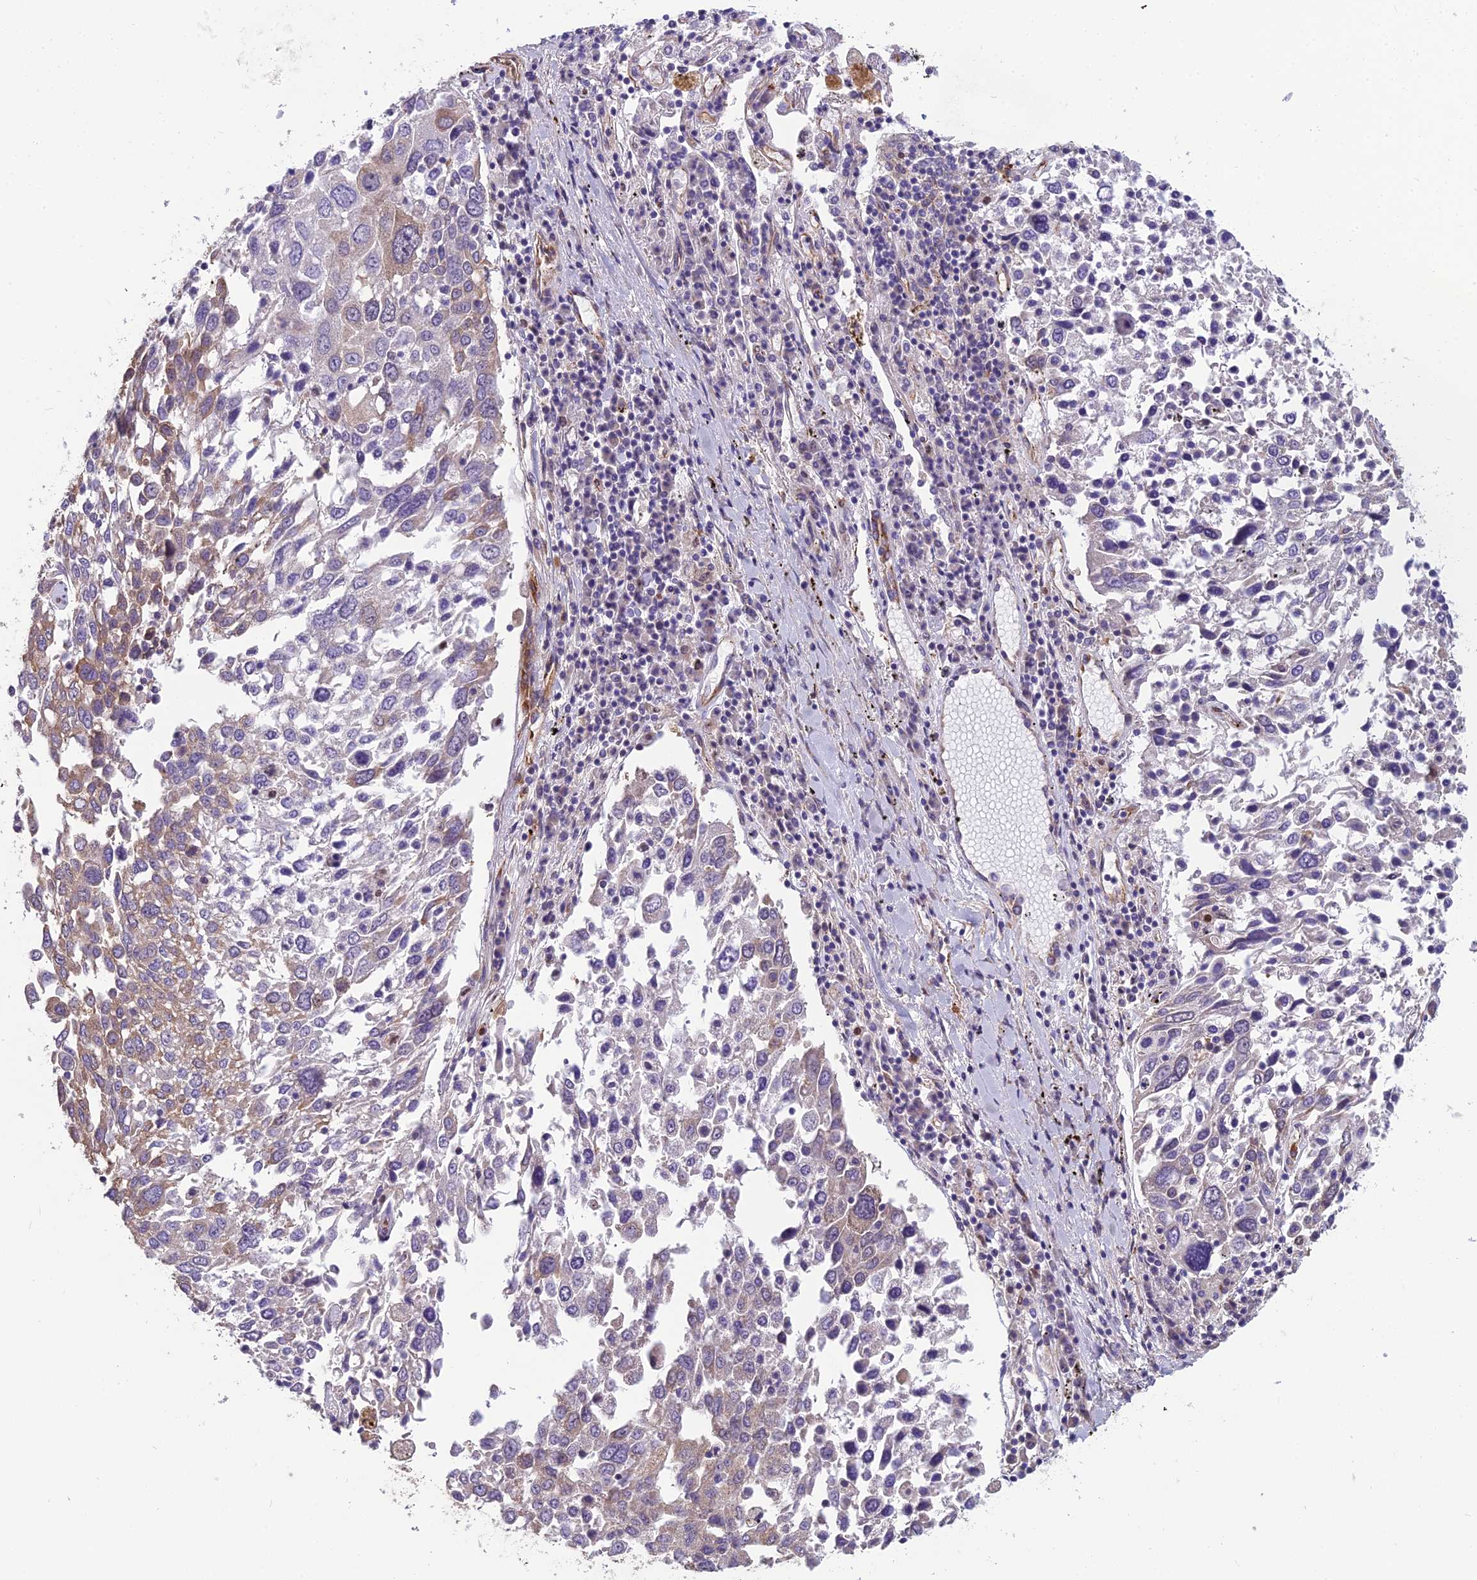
{"staining": {"intensity": "weak", "quantity": "<25%", "location": "cytoplasmic/membranous"}, "tissue": "lung cancer", "cell_type": "Tumor cells", "image_type": "cancer", "snomed": [{"axis": "morphology", "description": "Squamous cell carcinoma, NOS"}, {"axis": "topography", "description": "Lung"}], "caption": "Image shows no significant protein expression in tumor cells of lung squamous cell carcinoma. (Stains: DAB immunohistochemistry (IHC) with hematoxylin counter stain, Microscopy: brightfield microscopy at high magnification).", "gene": "SPDL1", "patient": {"sex": "male", "age": 65}}